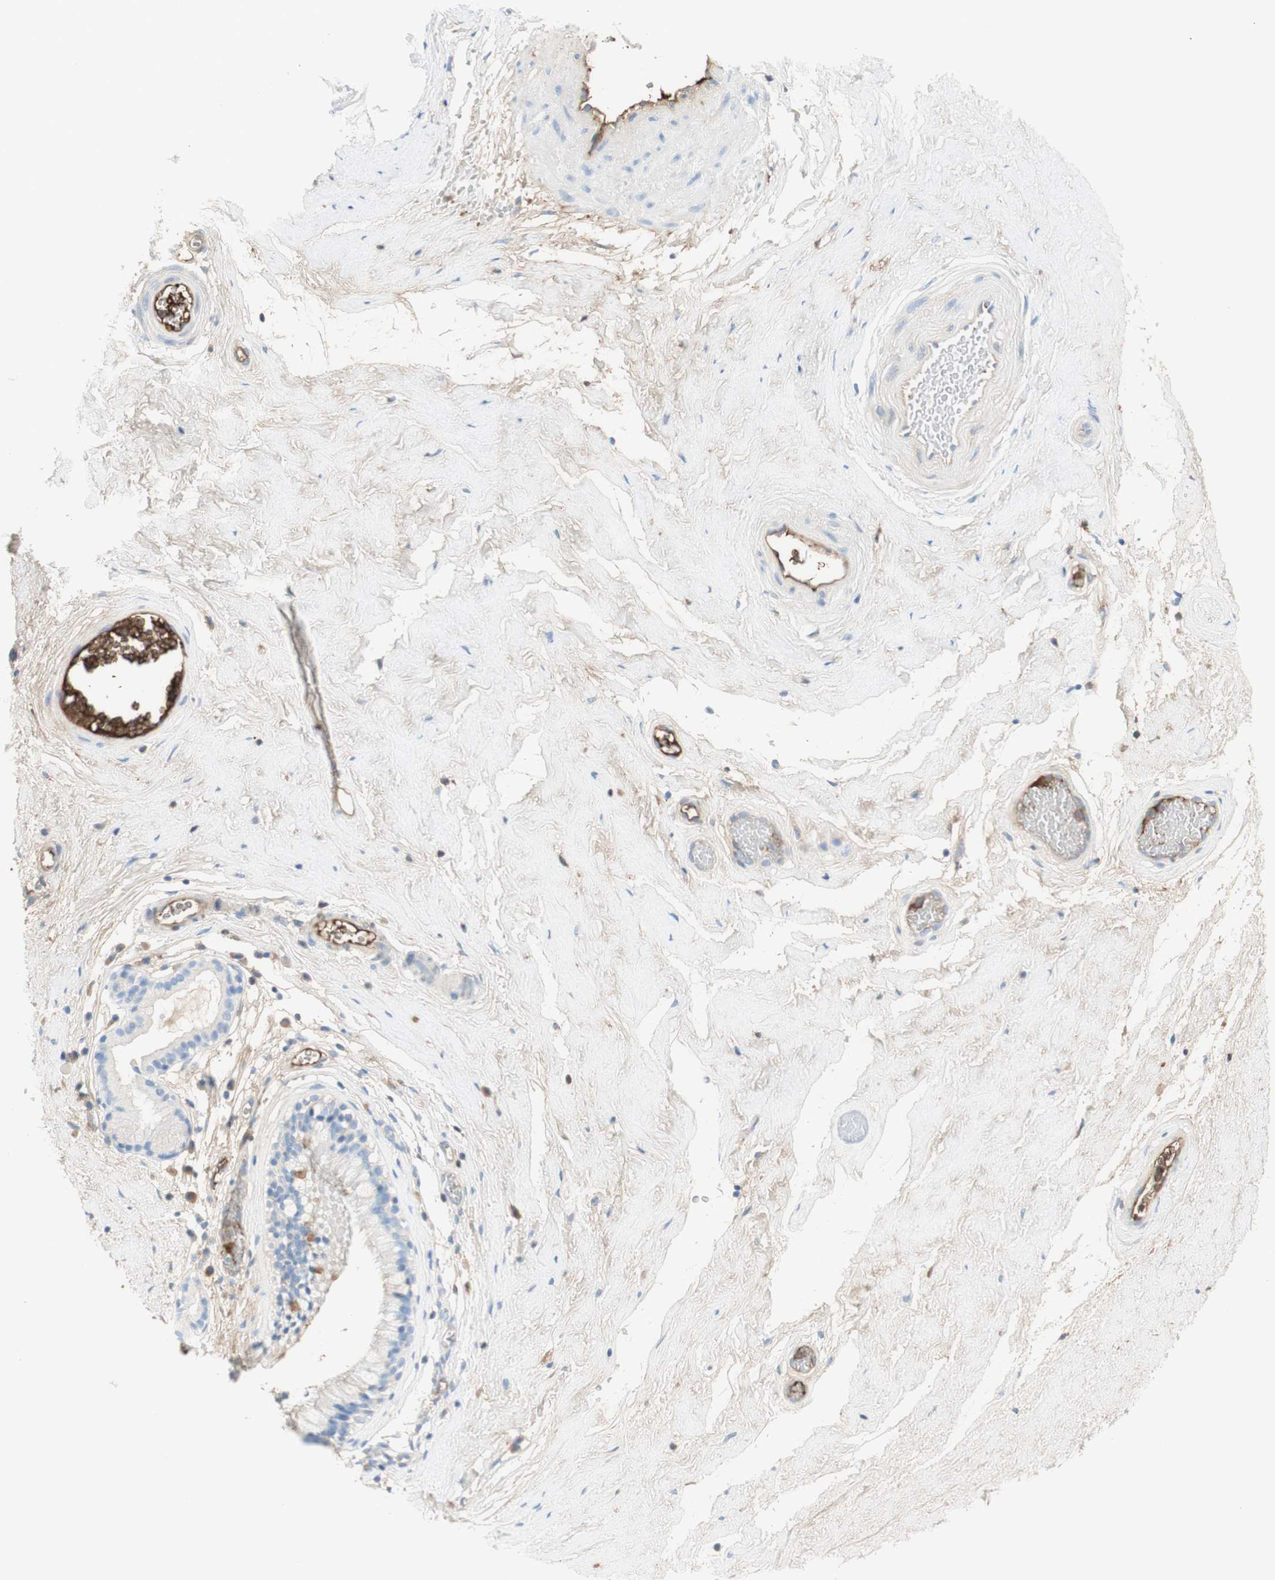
{"staining": {"intensity": "negative", "quantity": "none", "location": "none"}, "tissue": "nasopharynx", "cell_type": "Respiratory epithelial cells", "image_type": "normal", "snomed": [{"axis": "morphology", "description": "Normal tissue, NOS"}, {"axis": "morphology", "description": "Inflammation, NOS"}, {"axis": "topography", "description": "Nasopharynx"}], "caption": "Micrograph shows no significant protein expression in respiratory epithelial cells of normal nasopharynx.", "gene": "KNG1", "patient": {"sex": "male", "age": 48}}